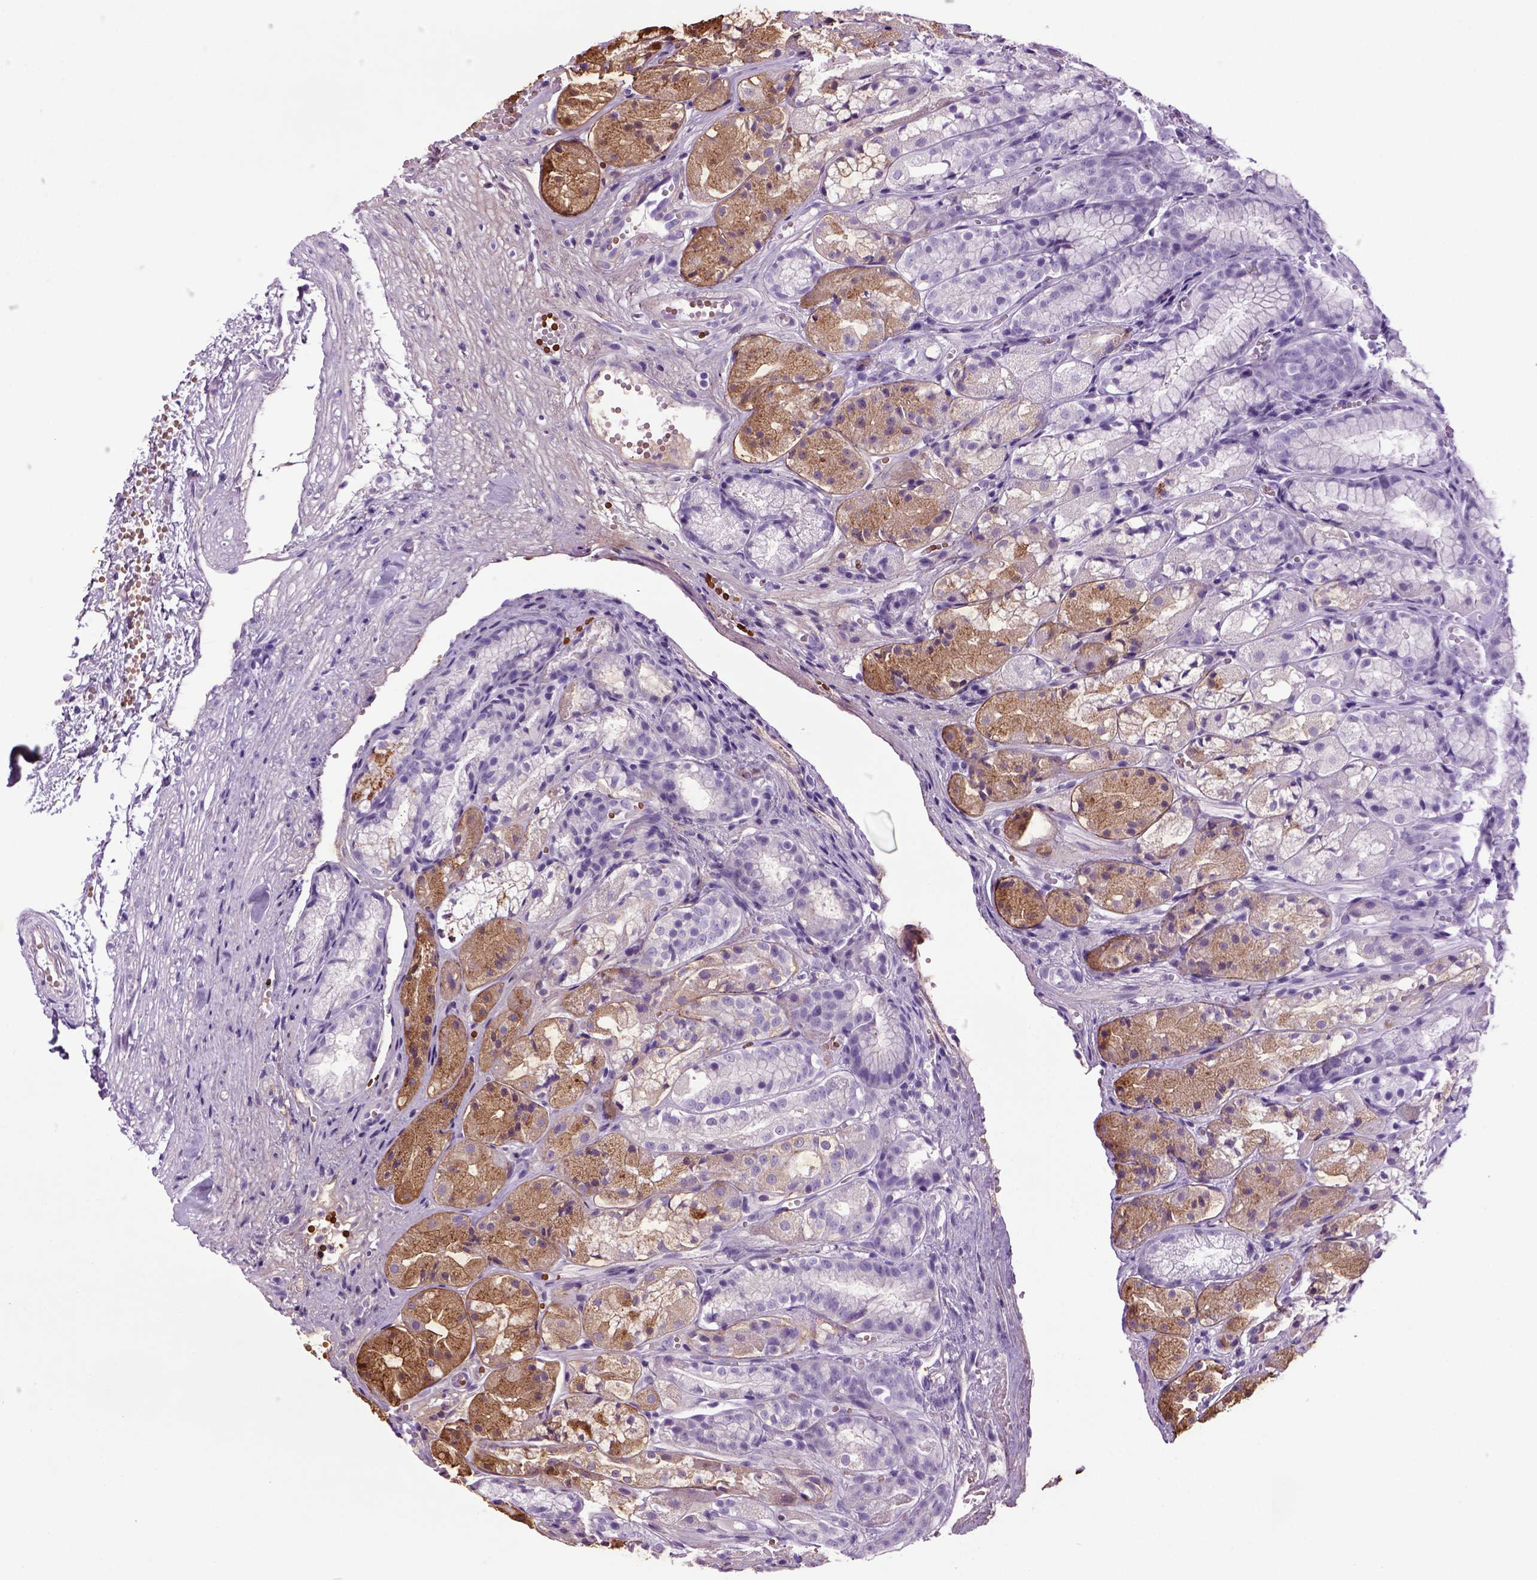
{"staining": {"intensity": "moderate", "quantity": "25%-75%", "location": "cytoplasmic/membranous"}, "tissue": "stomach", "cell_type": "Glandular cells", "image_type": "normal", "snomed": [{"axis": "morphology", "description": "Normal tissue, NOS"}, {"axis": "topography", "description": "Stomach"}], "caption": "DAB (3,3'-diaminobenzidine) immunohistochemical staining of normal stomach shows moderate cytoplasmic/membranous protein expression in about 25%-75% of glandular cells. The staining was performed using DAB to visualize the protein expression in brown, while the nuclei were stained in blue with hematoxylin (Magnification: 20x).", "gene": "HMCN2", "patient": {"sex": "male", "age": 70}}